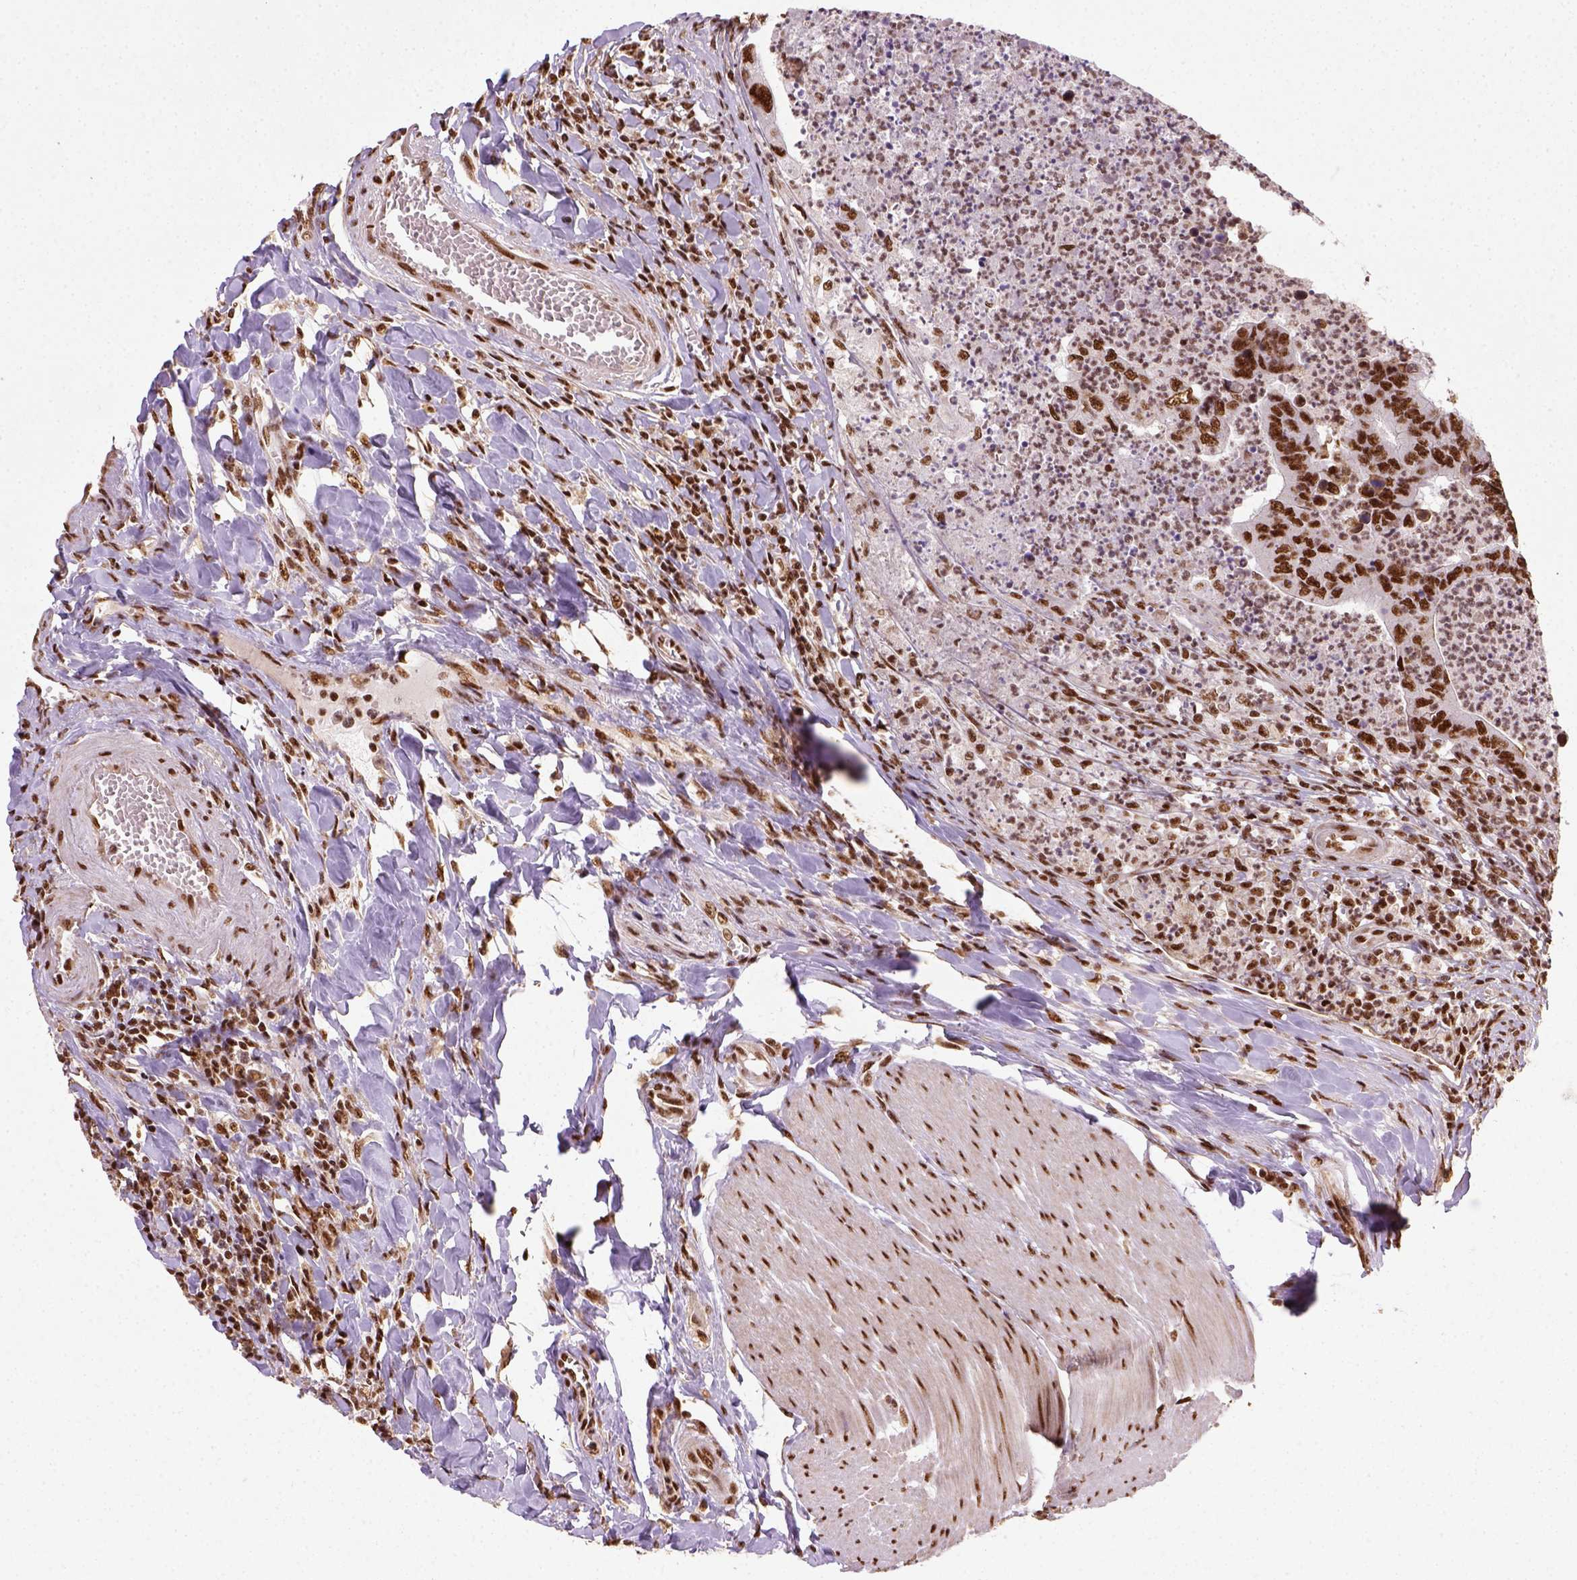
{"staining": {"intensity": "strong", "quantity": ">75%", "location": "nuclear"}, "tissue": "colorectal cancer", "cell_type": "Tumor cells", "image_type": "cancer", "snomed": [{"axis": "morphology", "description": "Adenocarcinoma, NOS"}, {"axis": "topography", "description": "Colon"}], "caption": "About >75% of tumor cells in adenocarcinoma (colorectal) exhibit strong nuclear protein positivity as visualized by brown immunohistochemical staining.", "gene": "CCAR1", "patient": {"sex": "female", "age": 67}}